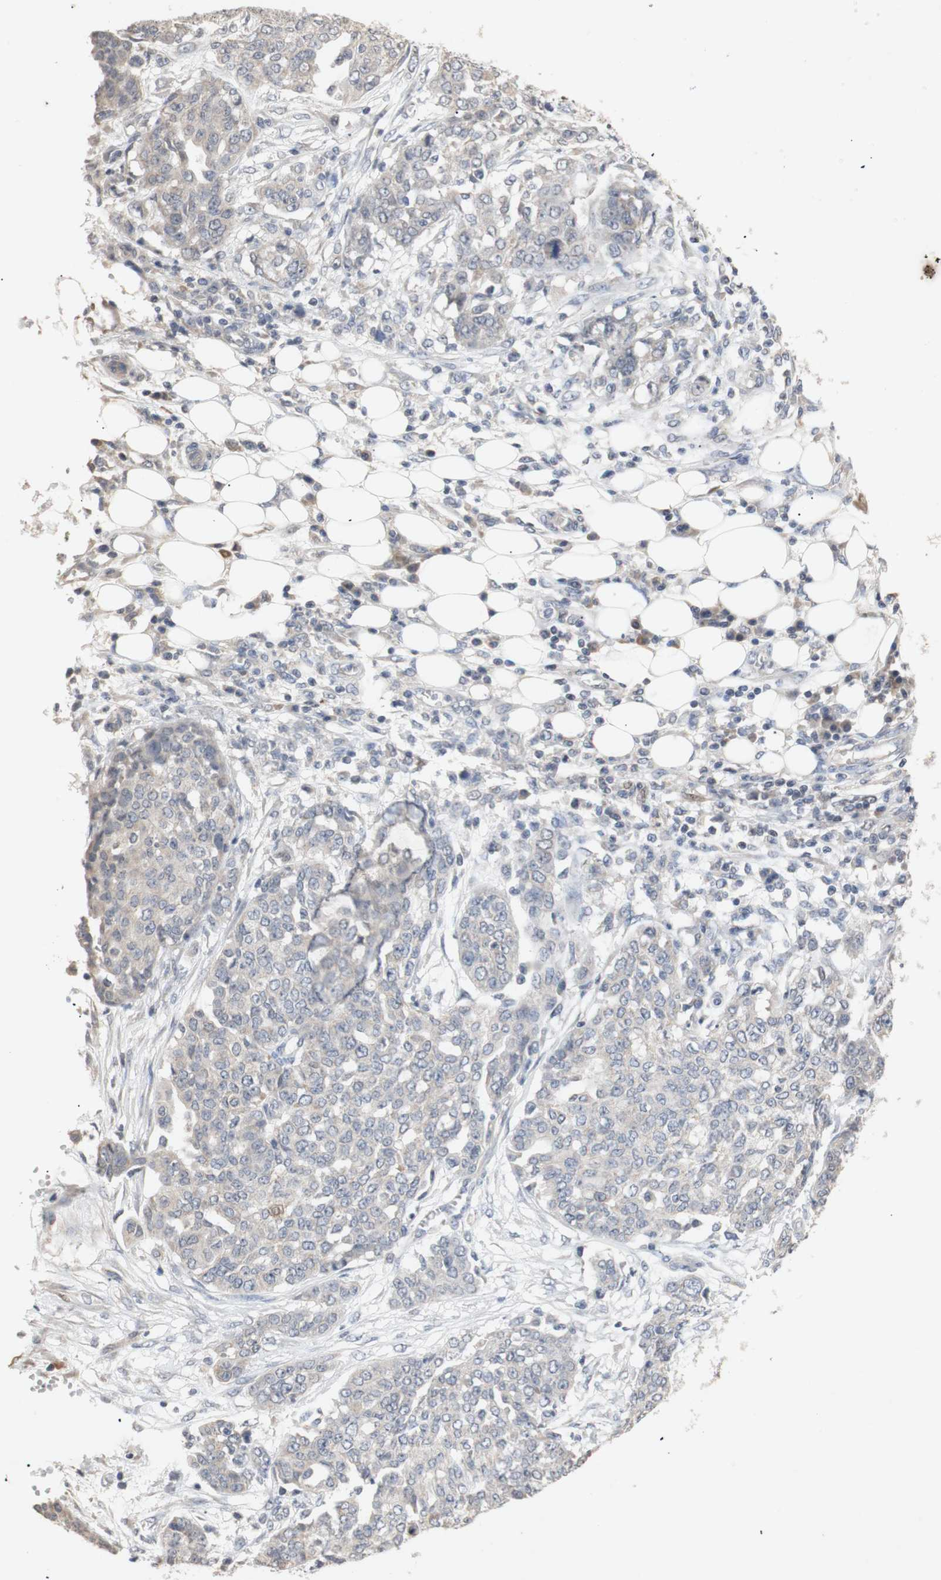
{"staining": {"intensity": "negative", "quantity": "none", "location": "none"}, "tissue": "ovarian cancer", "cell_type": "Tumor cells", "image_type": "cancer", "snomed": [{"axis": "morphology", "description": "Cystadenocarcinoma, serous, NOS"}, {"axis": "topography", "description": "Soft tissue"}, {"axis": "topography", "description": "Ovary"}], "caption": "DAB (3,3'-diaminobenzidine) immunohistochemical staining of ovarian cancer (serous cystadenocarcinoma) reveals no significant expression in tumor cells.", "gene": "FOSB", "patient": {"sex": "female", "age": 57}}